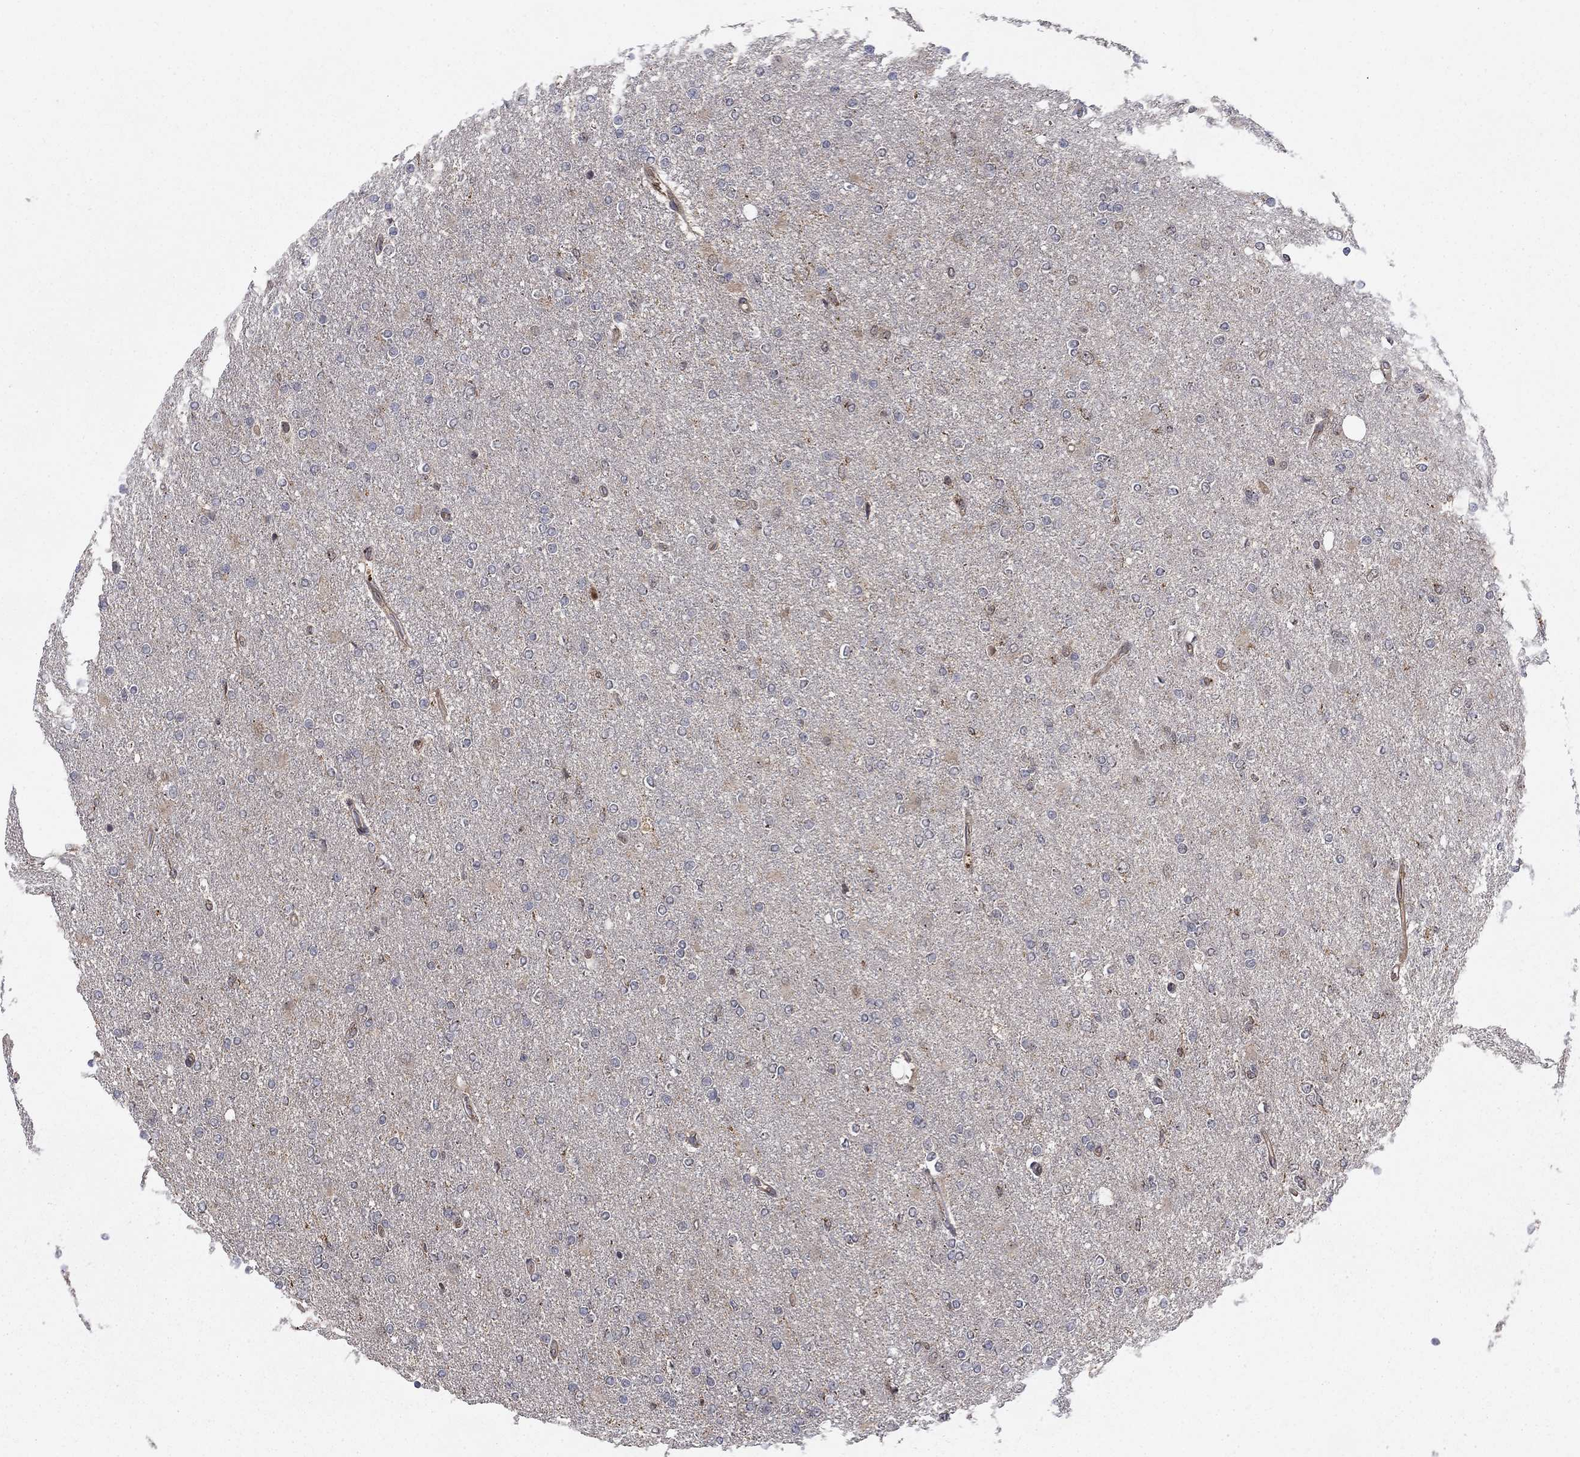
{"staining": {"intensity": "negative", "quantity": "none", "location": "none"}, "tissue": "glioma", "cell_type": "Tumor cells", "image_type": "cancer", "snomed": [{"axis": "morphology", "description": "Glioma, malignant, High grade"}, {"axis": "topography", "description": "Cerebral cortex"}], "caption": "Human malignant glioma (high-grade) stained for a protein using immunohistochemistry (IHC) exhibits no expression in tumor cells.", "gene": "IFI35", "patient": {"sex": "male", "age": 70}}